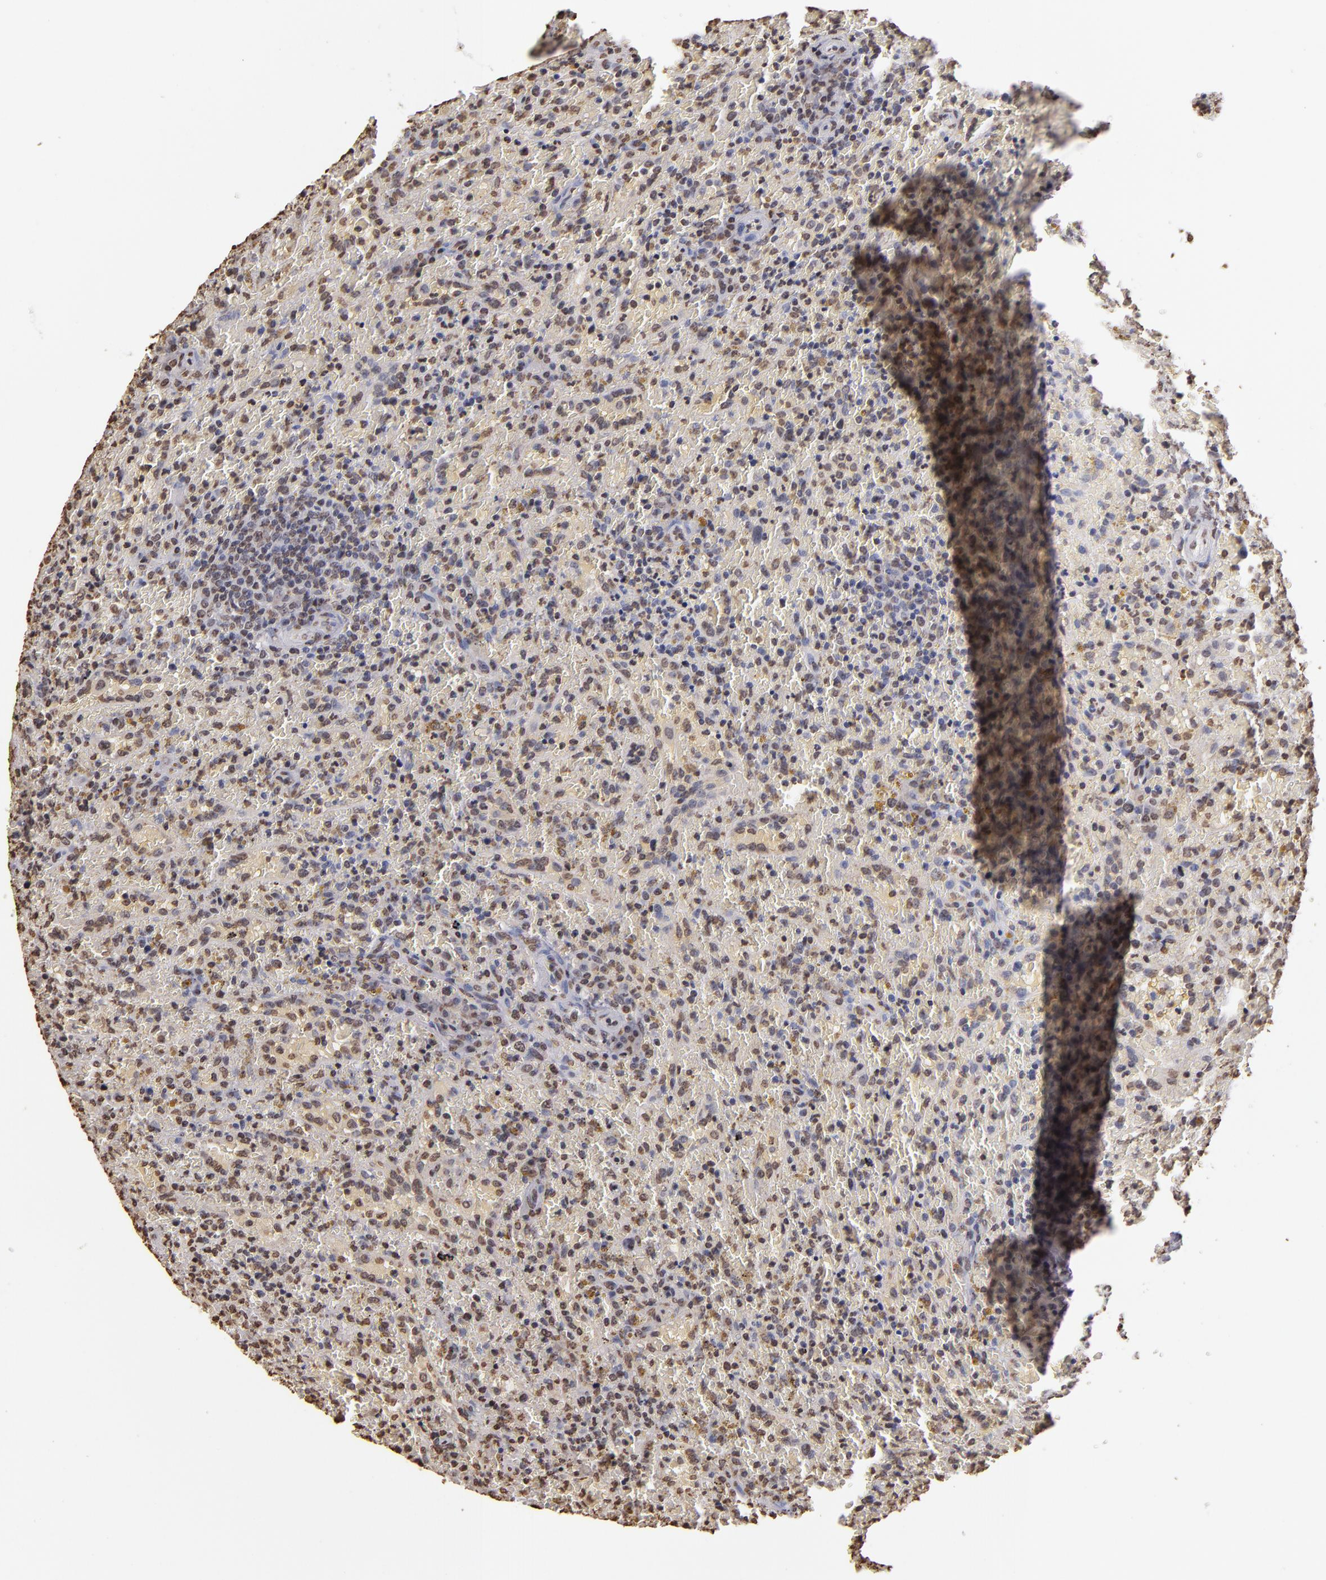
{"staining": {"intensity": "weak", "quantity": "25%-75%", "location": "nuclear"}, "tissue": "lymphoma", "cell_type": "Tumor cells", "image_type": "cancer", "snomed": [{"axis": "morphology", "description": "Malignant lymphoma, non-Hodgkin's type, High grade"}, {"axis": "topography", "description": "Spleen"}, {"axis": "topography", "description": "Lymph node"}], "caption": "Immunohistochemical staining of lymphoma demonstrates low levels of weak nuclear expression in about 25%-75% of tumor cells.", "gene": "LBX1", "patient": {"sex": "female", "age": 70}}